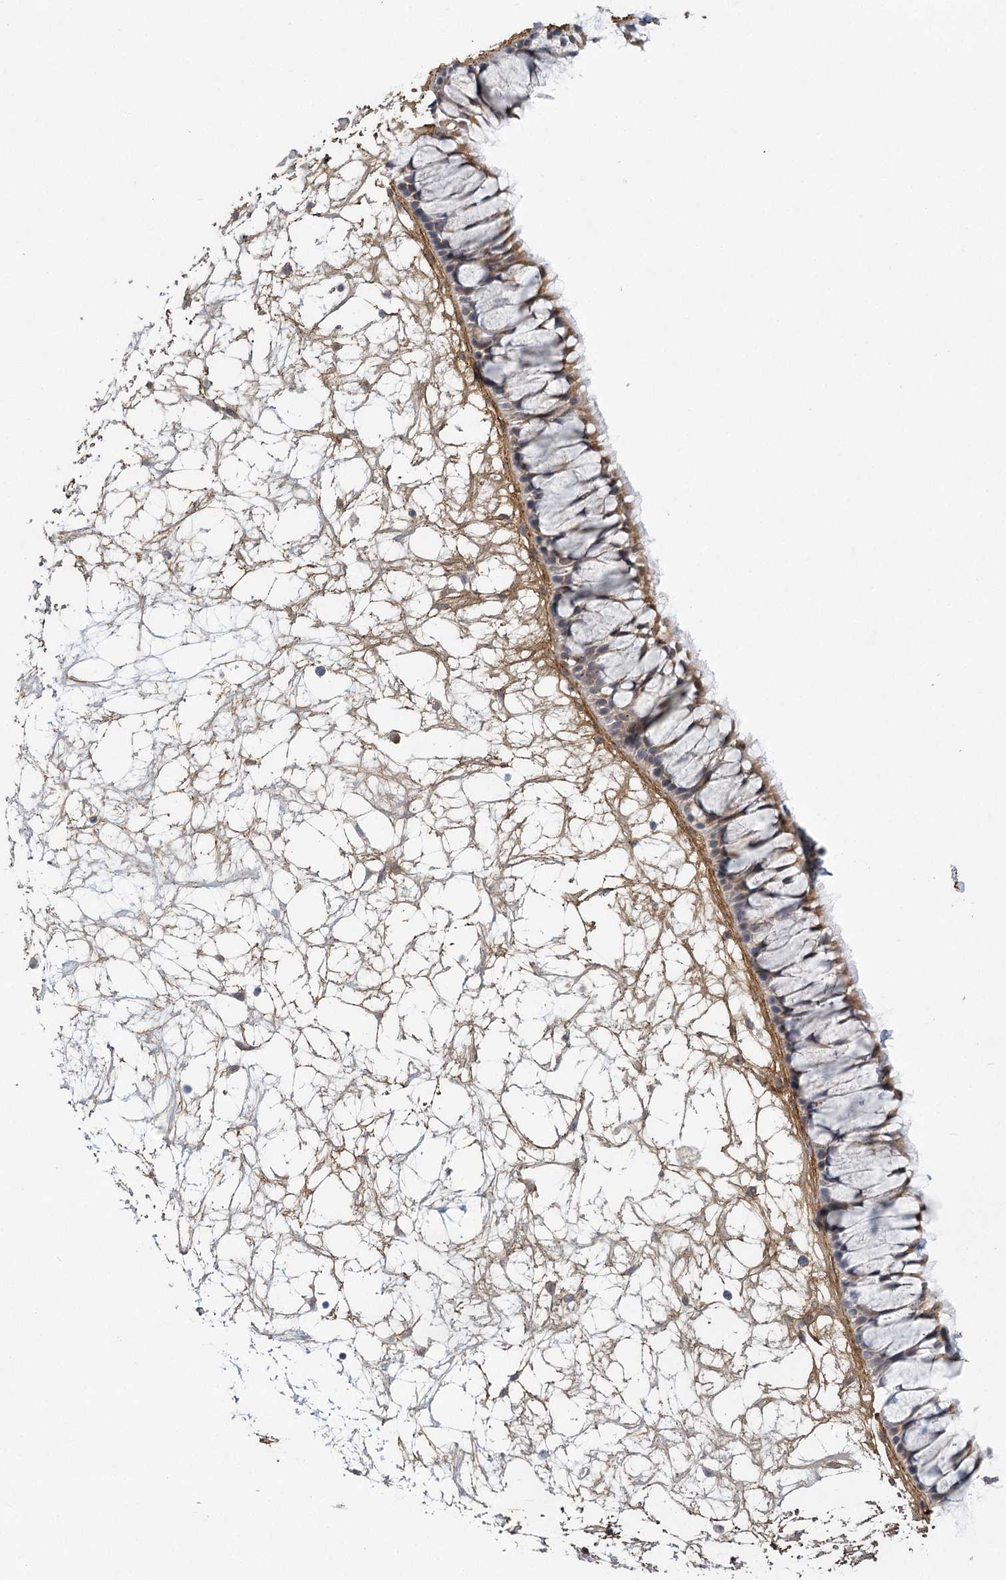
{"staining": {"intensity": "moderate", "quantity": "25%-75%", "location": "cytoplasmic/membranous"}, "tissue": "nasopharynx", "cell_type": "Respiratory epithelial cells", "image_type": "normal", "snomed": [{"axis": "morphology", "description": "Normal tissue, NOS"}, {"axis": "topography", "description": "Nasopharynx"}], "caption": "Immunohistochemistry (IHC) photomicrograph of benign nasopharynx: nasopharynx stained using immunohistochemistry (IHC) displays medium levels of moderate protein expression localized specifically in the cytoplasmic/membranous of respiratory epithelial cells, appearing as a cytoplasmic/membranous brown color.", "gene": "MED28", "patient": {"sex": "male", "age": 64}}